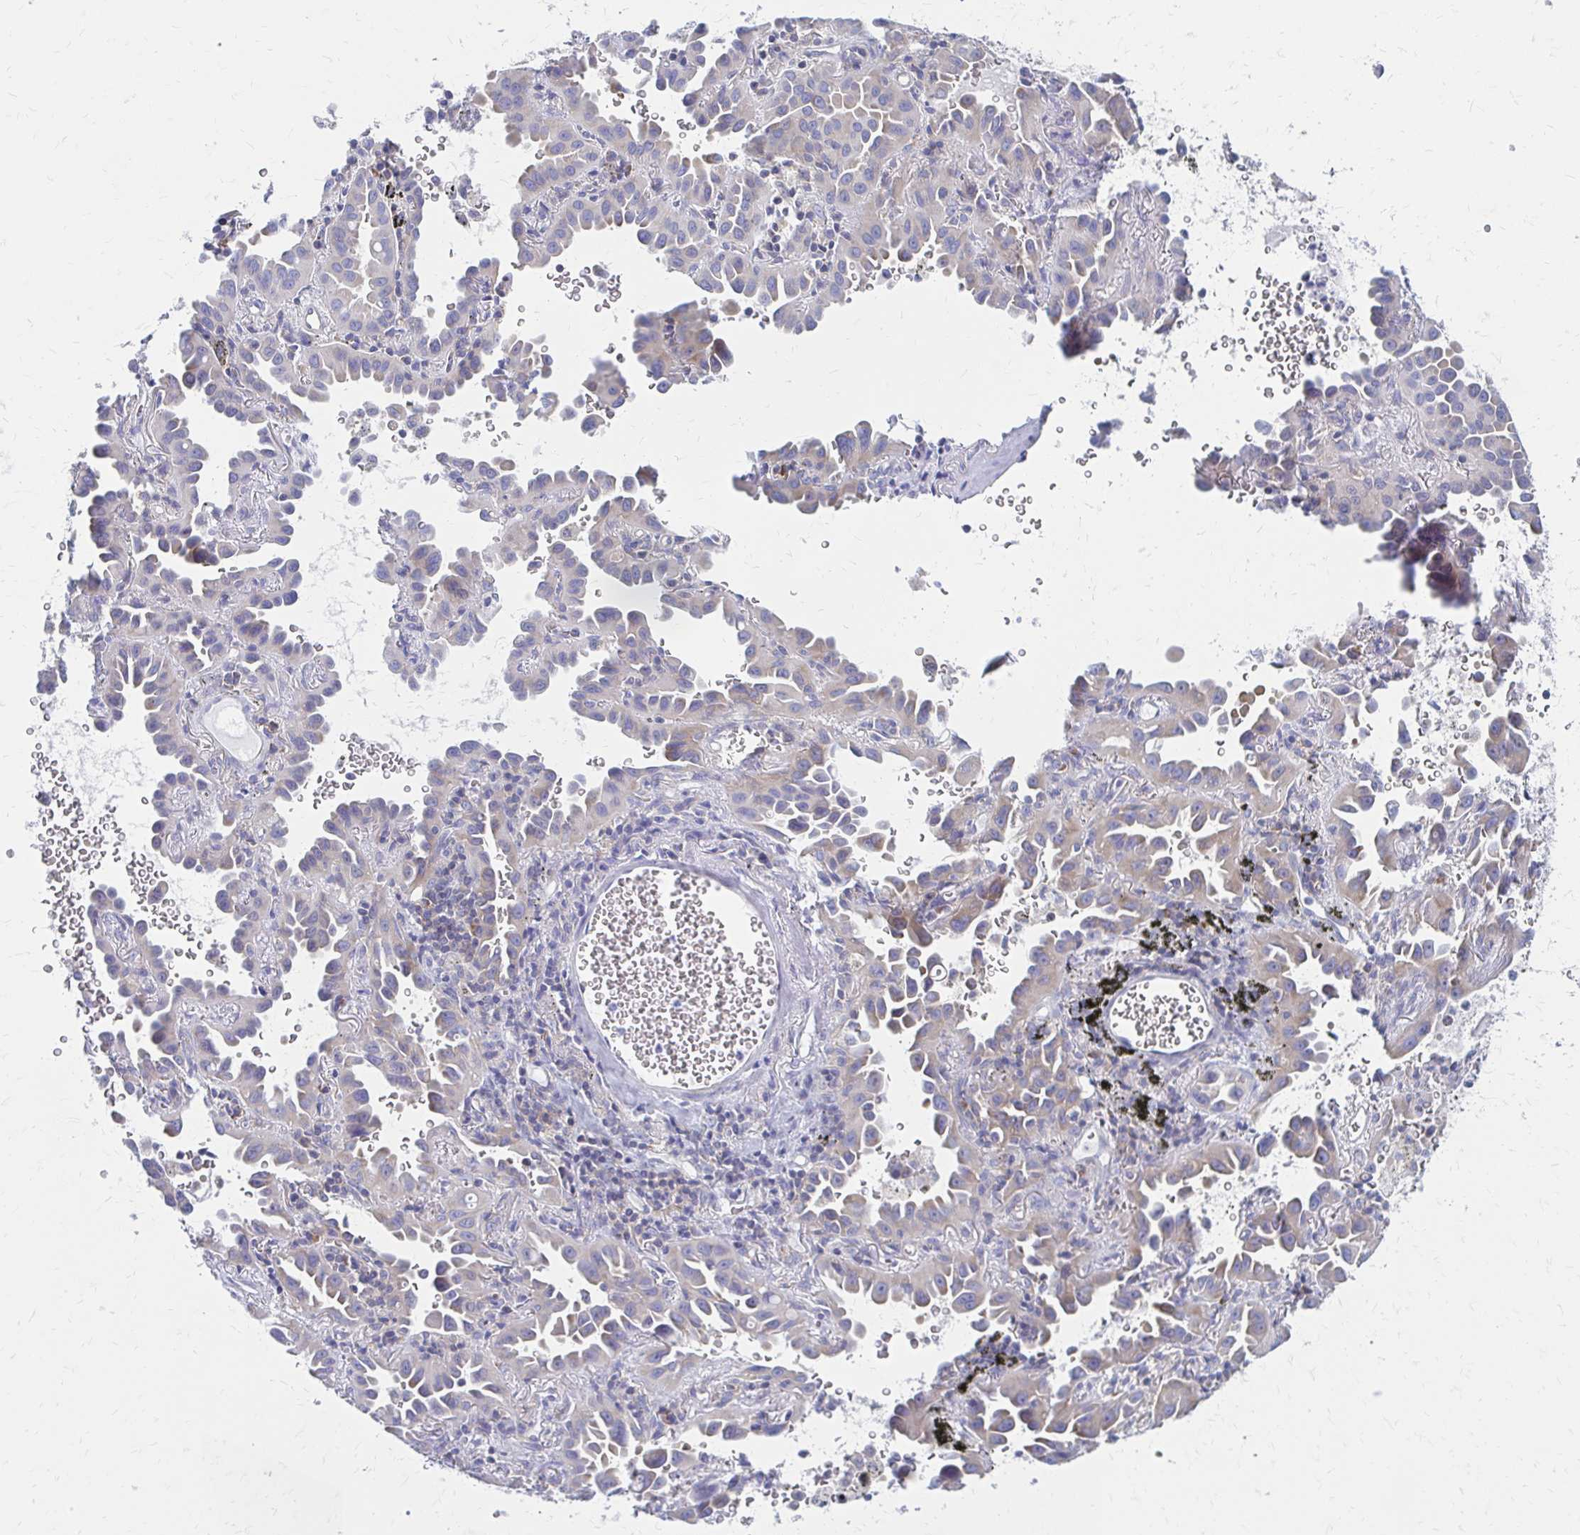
{"staining": {"intensity": "weak", "quantity": "<25%", "location": "cytoplasmic/membranous"}, "tissue": "lung cancer", "cell_type": "Tumor cells", "image_type": "cancer", "snomed": [{"axis": "morphology", "description": "Adenocarcinoma, NOS"}, {"axis": "topography", "description": "Lung"}], "caption": "IHC histopathology image of adenocarcinoma (lung) stained for a protein (brown), which displays no positivity in tumor cells.", "gene": "RPL27A", "patient": {"sex": "male", "age": 68}}